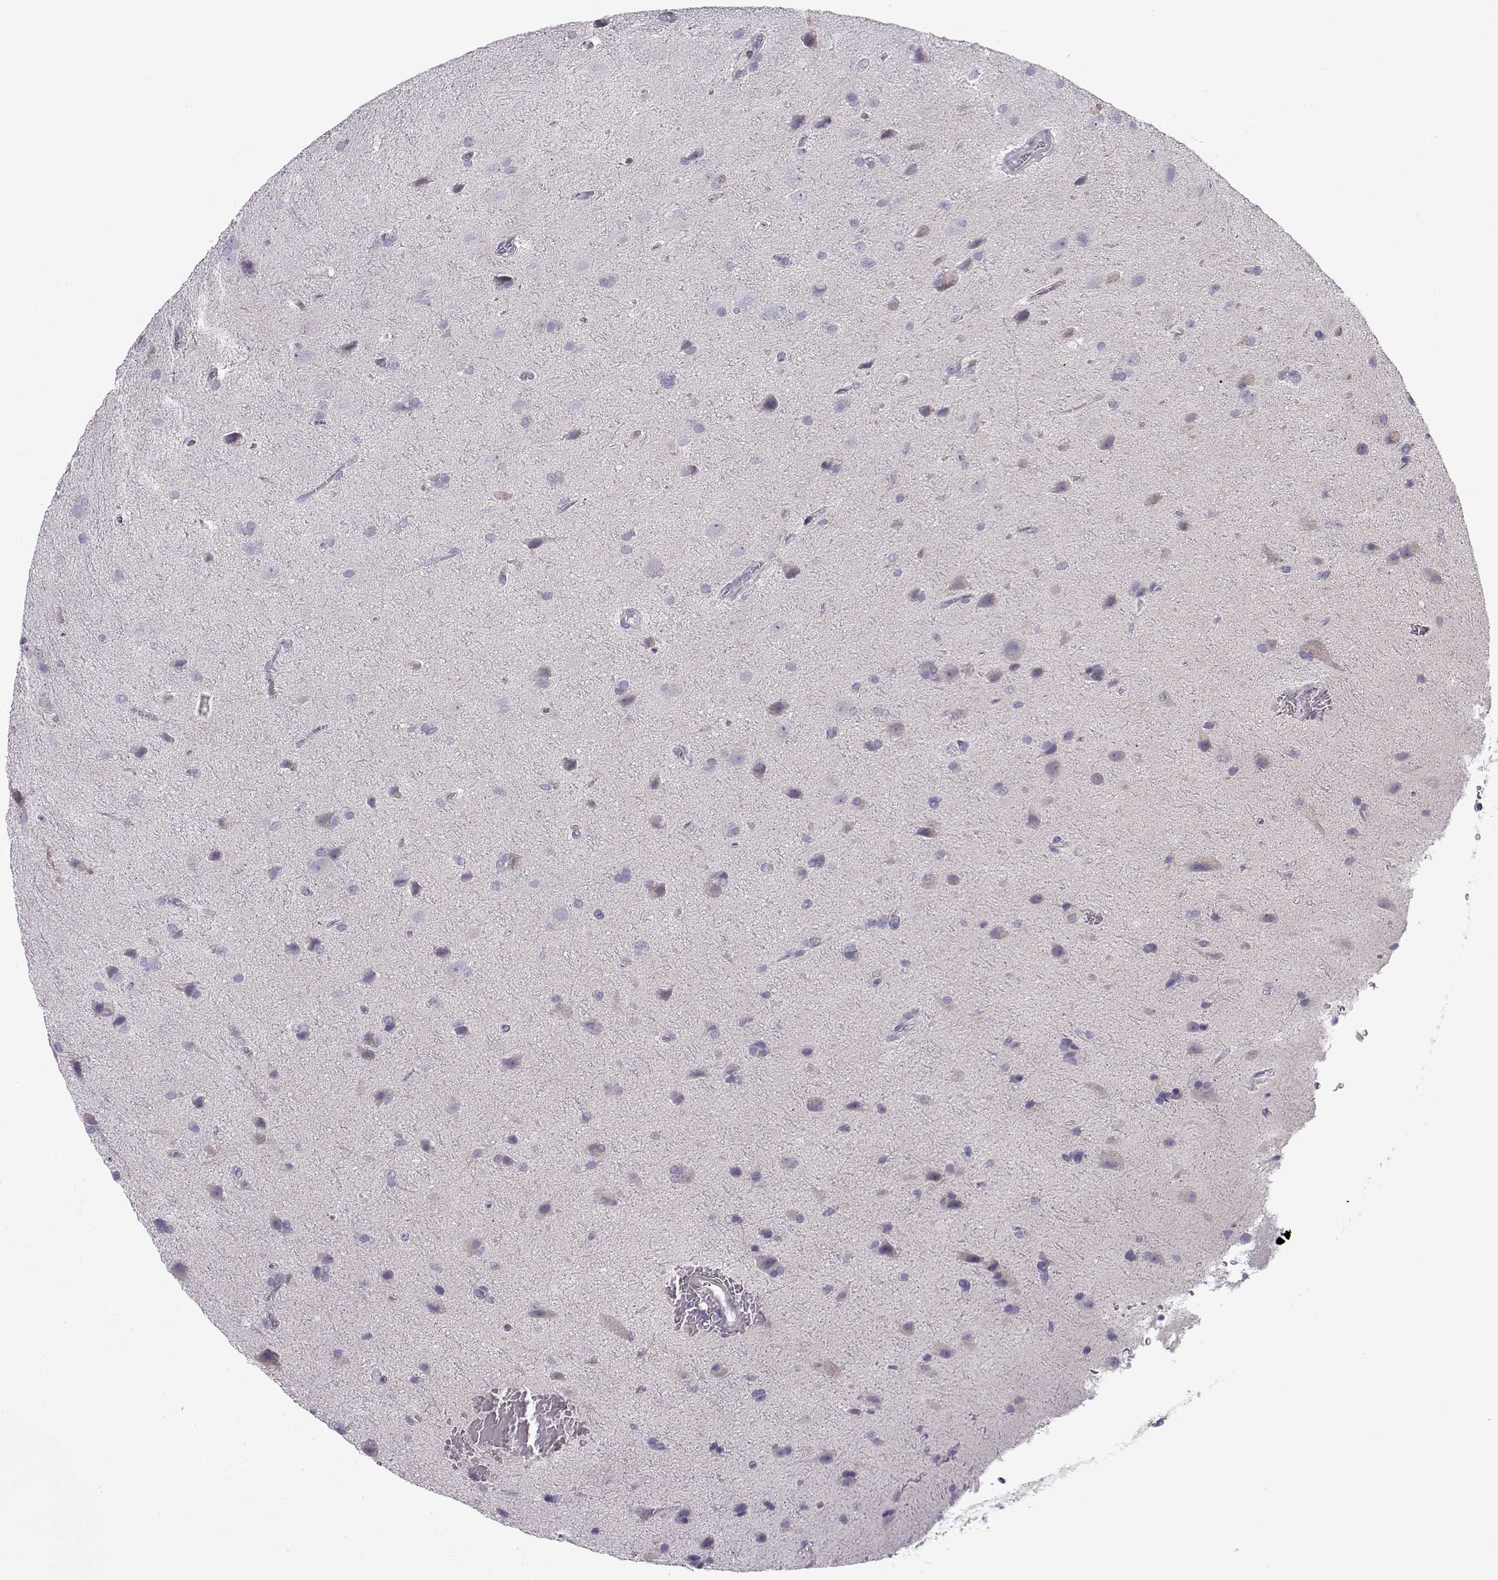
{"staining": {"intensity": "negative", "quantity": "none", "location": "none"}, "tissue": "glioma", "cell_type": "Tumor cells", "image_type": "cancer", "snomed": [{"axis": "morphology", "description": "Glioma, malignant, Low grade"}, {"axis": "topography", "description": "Brain"}], "caption": "A high-resolution histopathology image shows immunohistochemistry (IHC) staining of low-grade glioma (malignant), which displays no significant staining in tumor cells.", "gene": "CREB3L3", "patient": {"sex": "male", "age": 58}}